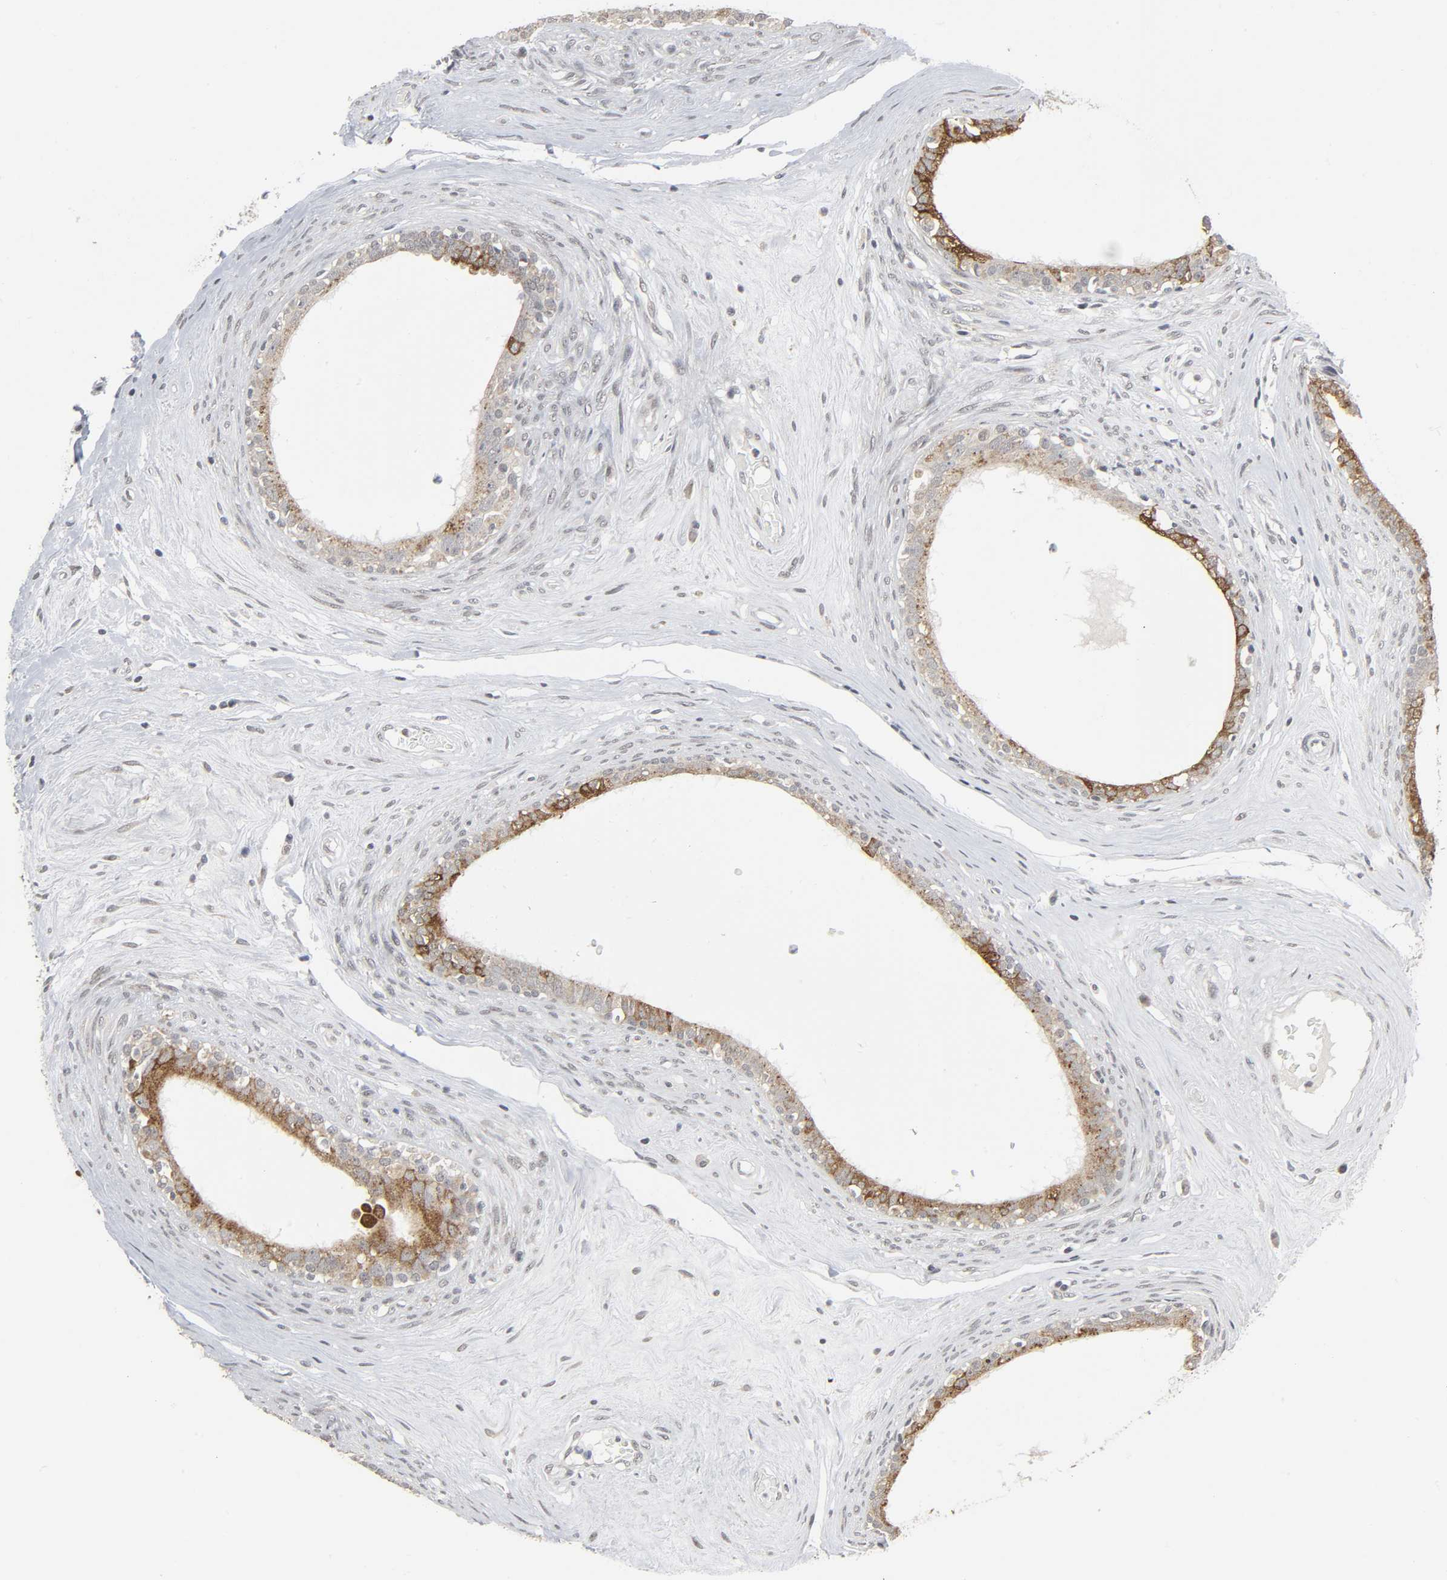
{"staining": {"intensity": "weak", "quantity": ">75%", "location": "cytoplasmic/membranous"}, "tissue": "epididymis", "cell_type": "Glandular cells", "image_type": "normal", "snomed": [{"axis": "morphology", "description": "Normal tissue, NOS"}, {"axis": "morphology", "description": "Inflammation, NOS"}, {"axis": "topography", "description": "Epididymis"}], "caption": "A high-resolution micrograph shows immunohistochemistry (IHC) staining of benign epididymis, which displays weak cytoplasmic/membranous positivity in about >75% of glandular cells.", "gene": "MUC1", "patient": {"sex": "male", "age": 84}}